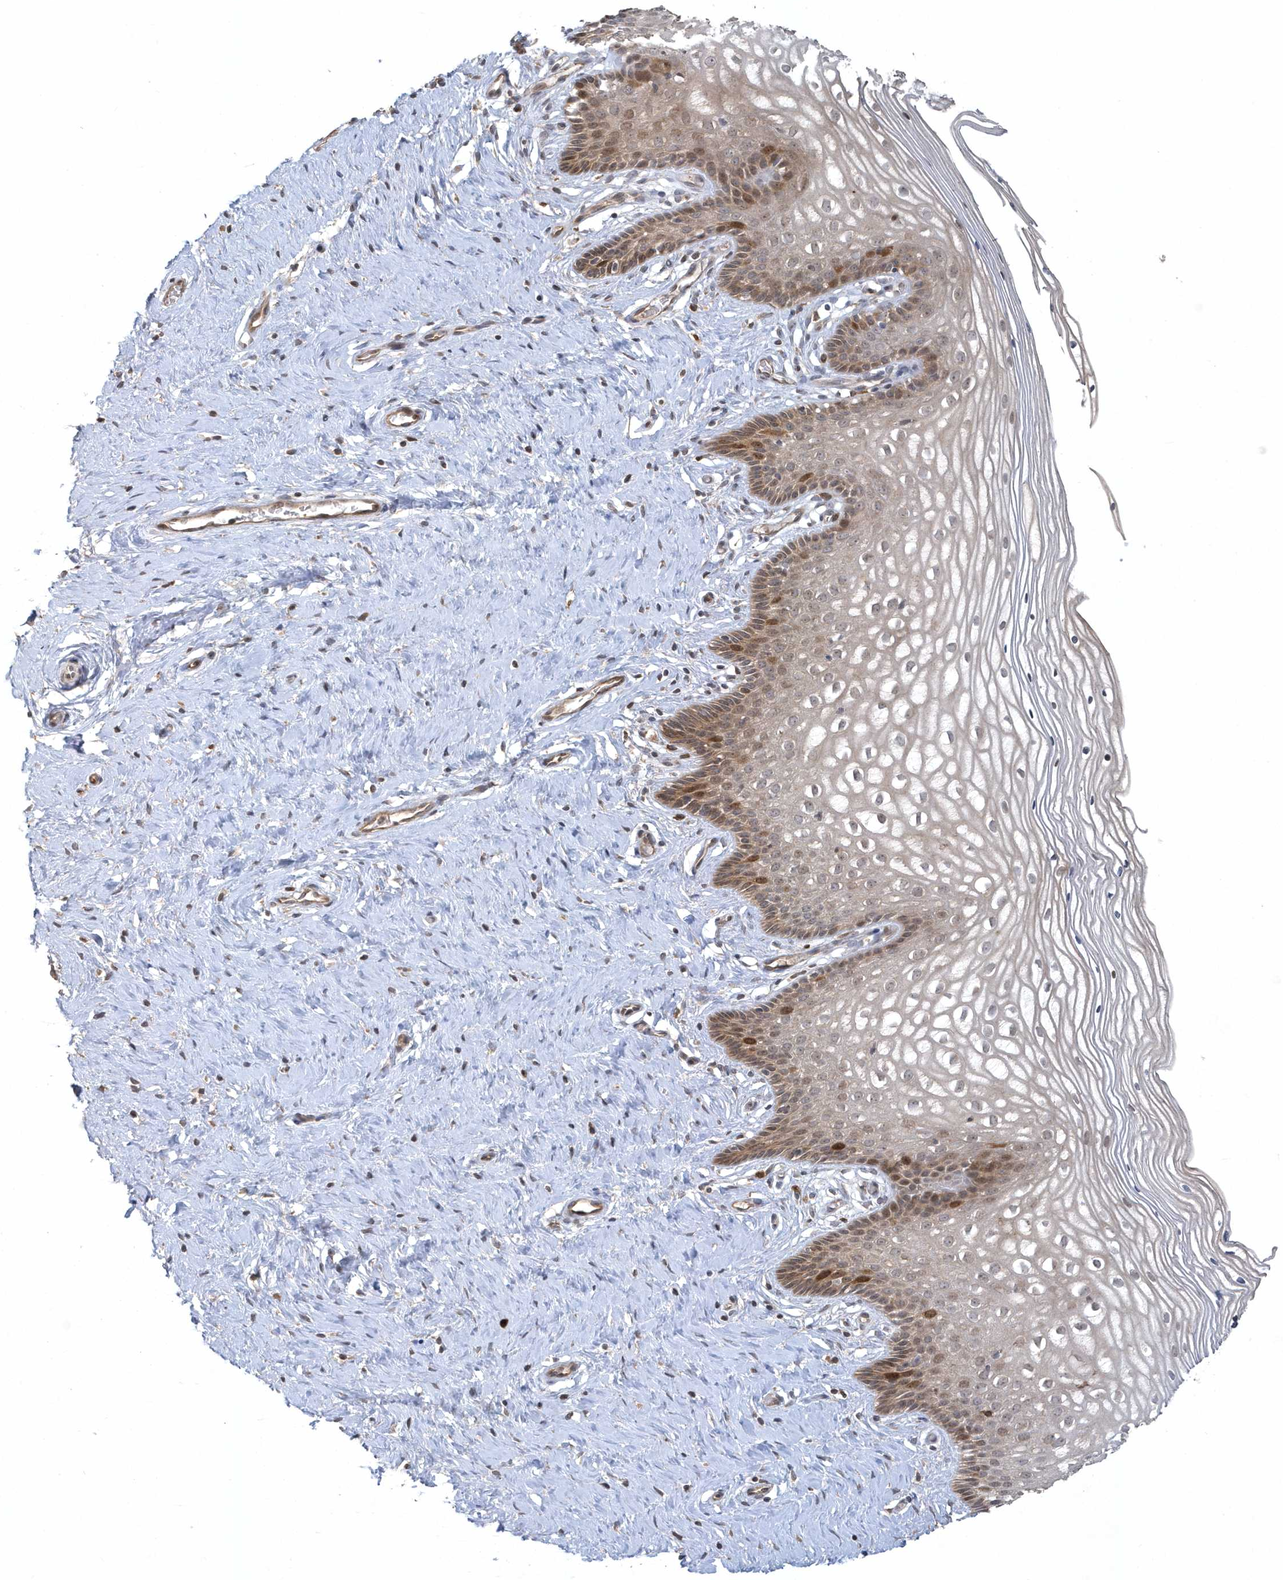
{"staining": {"intensity": "moderate", "quantity": ">75%", "location": "cytoplasmic/membranous,nuclear"}, "tissue": "cervix", "cell_type": "Glandular cells", "image_type": "normal", "snomed": [{"axis": "morphology", "description": "Normal tissue, NOS"}, {"axis": "topography", "description": "Cervix"}], "caption": "Immunohistochemistry (DAB) staining of normal human cervix demonstrates moderate cytoplasmic/membranous,nuclear protein positivity in about >75% of glandular cells.", "gene": "TRAIP", "patient": {"sex": "female", "age": 33}}